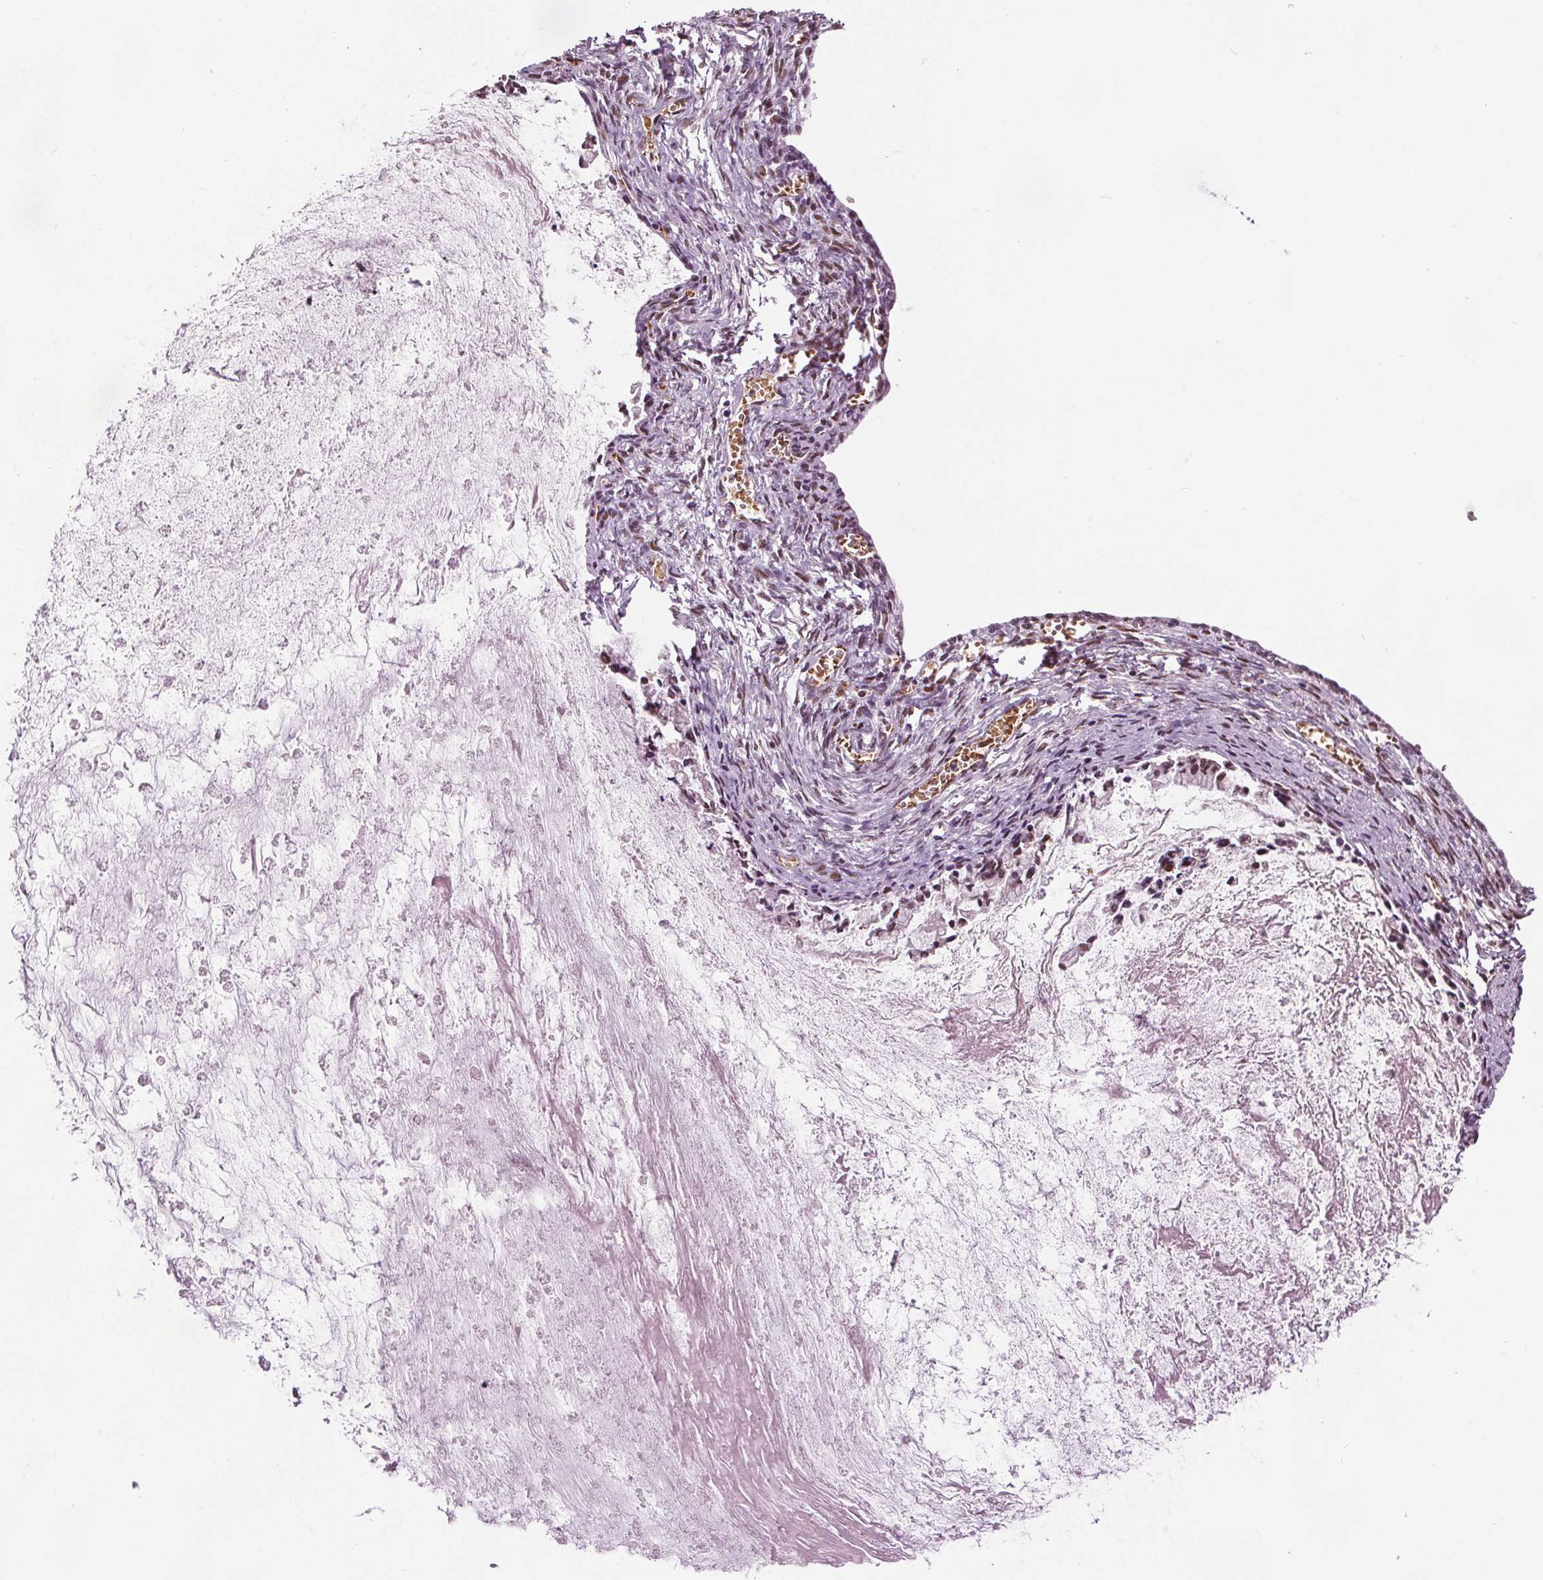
{"staining": {"intensity": "moderate", "quantity": ">75%", "location": "nuclear"}, "tissue": "ovarian cancer", "cell_type": "Tumor cells", "image_type": "cancer", "snomed": [{"axis": "morphology", "description": "Cystadenocarcinoma, mucinous, NOS"}, {"axis": "topography", "description": "Ovary"}], "caption": "IHC image of human ovarian mucinous cystadenocarcinoma stained for a protein (brown), which reveals medium levels of moderate nuclear staining in about >75% of tumor cells.", "gene": "IWS1", "patient": {"sex": "female", "age": 67}}